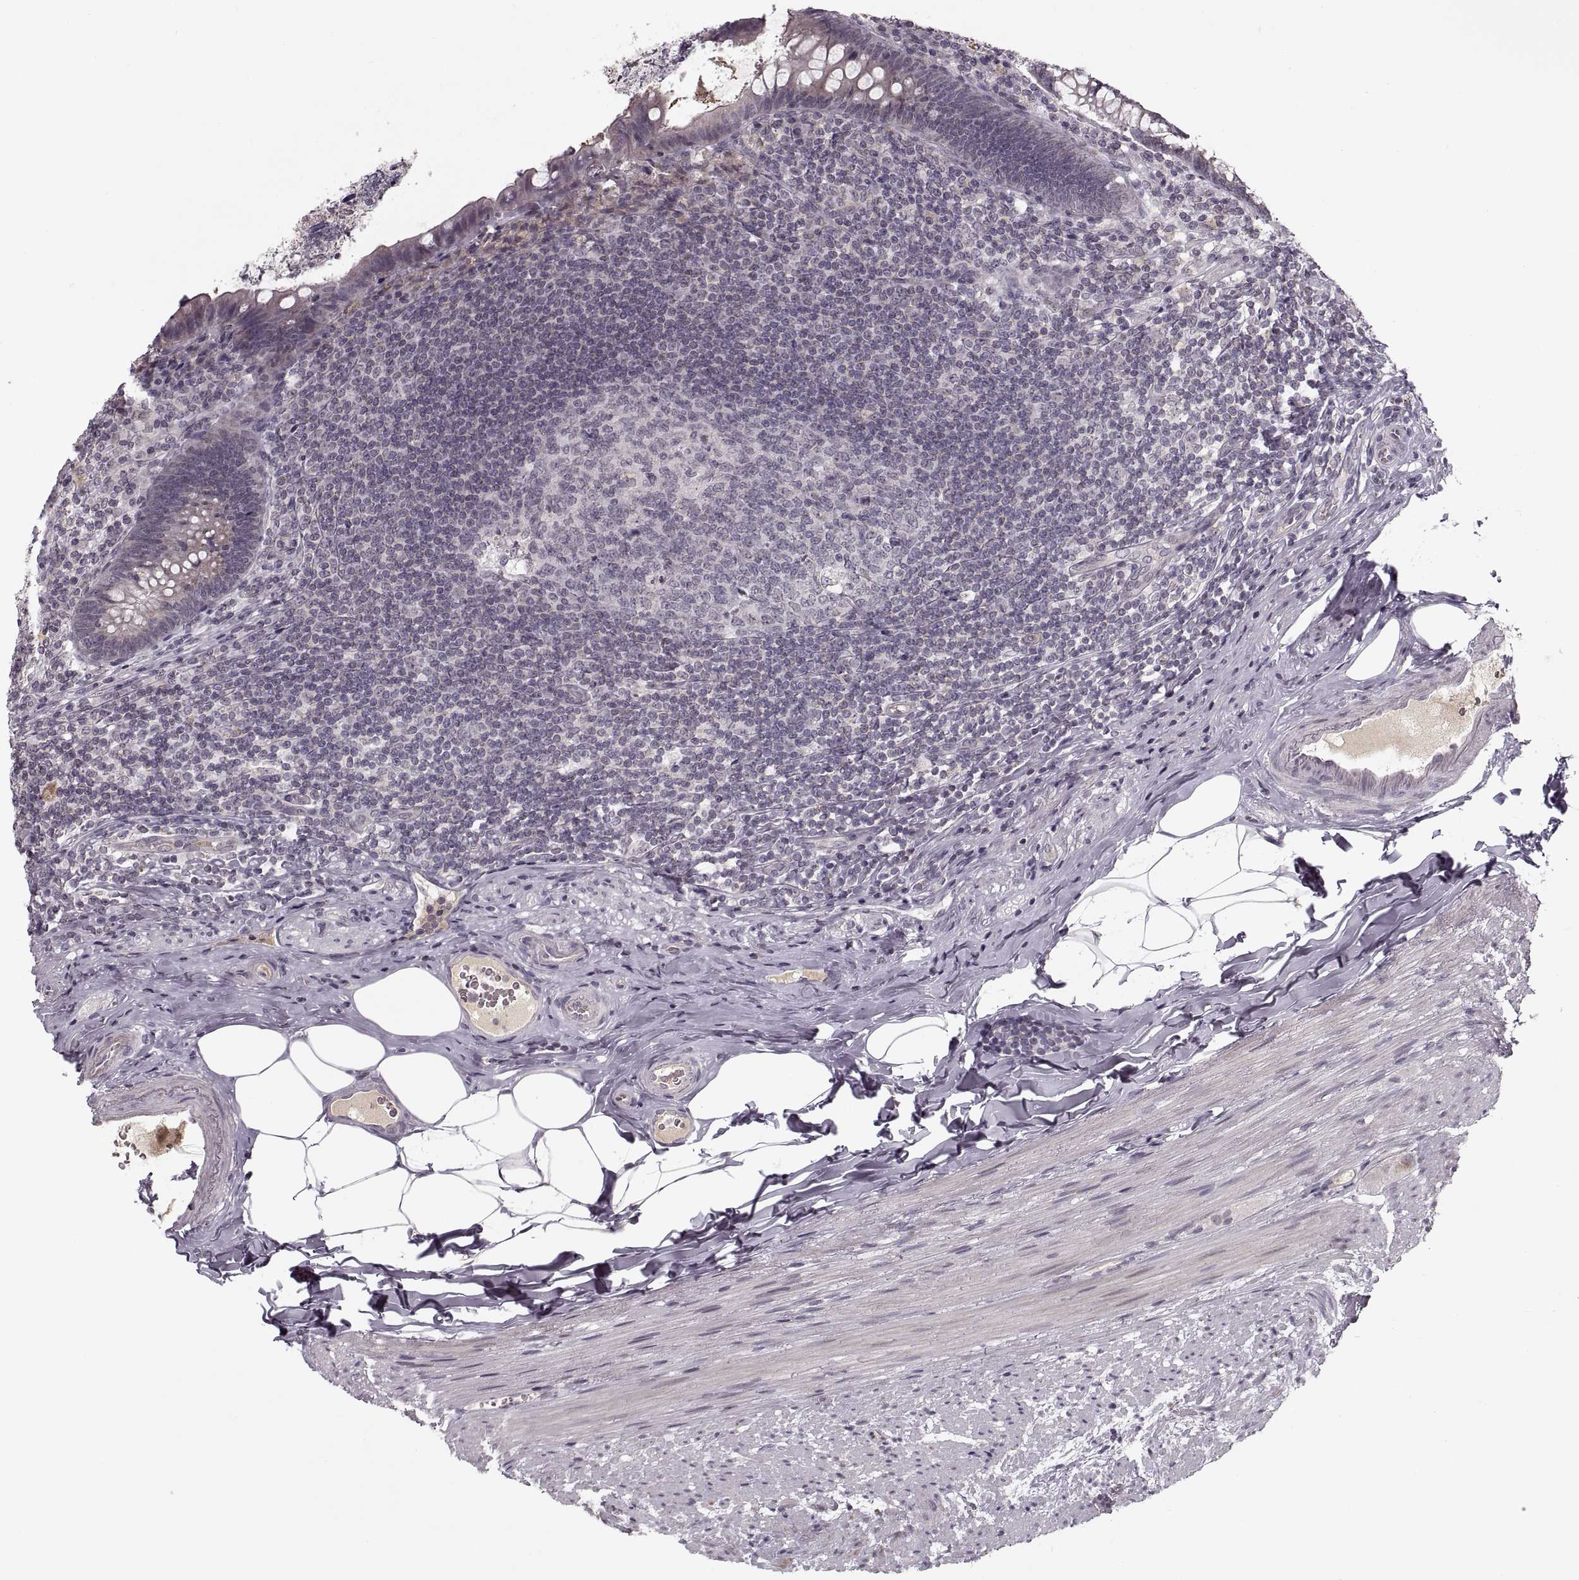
{"staining": {"intensity": "negative", "quantity": "none", "location": "none"}, "tissue": "appendix", "cell_type": "Glandular cells", "image_type": "normal", "snomed": [{"axis": "morphology", "description": "Normal tissue, NOS"}, {"axis": "topography", "description": "Appendix"}], "caption": "This is a photomicrograph of IHC staining of benign appendix, which shows no expression in glandular cells. (DAB immunohistochemistry with hematoxylin counter stain).", "gene": "ASIC3", "patient": {"sex": "male", "age": 47}}